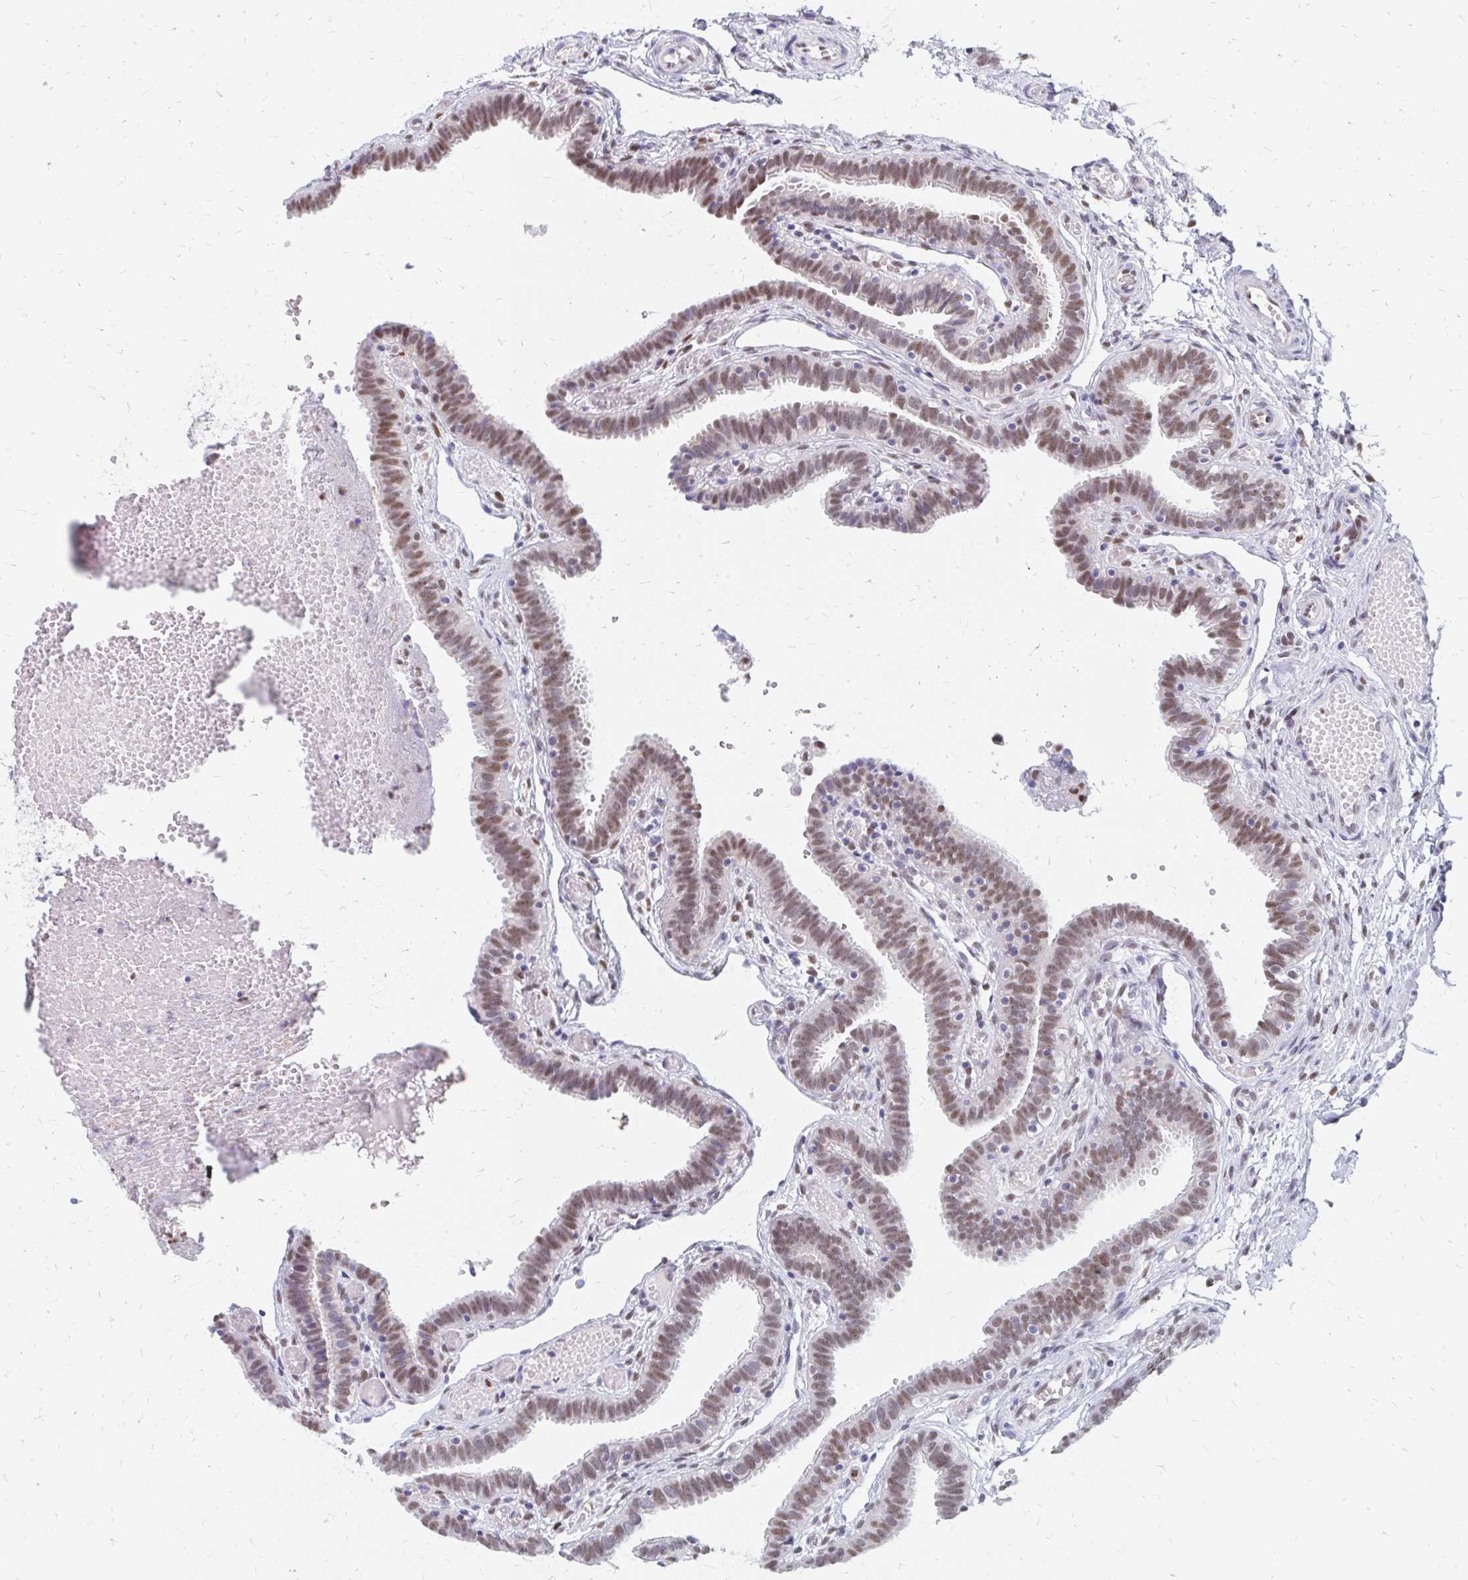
{"staining": {"intensity": "moderate", "quantity": ">75%", "location": "nuclear"}, "tissue": "fallopian tube", "cell_type": "Glandular cells", "image_type": "normal", "snomed": [{"axis": "morphology", "description": "Normal tissue, NOS"}, {"axis": "topography", "description": "Fallopian tube"}], "caption": "Fallopian tube stained with immunohistochemistry exhibits moderate nuclear positivity in about >75% of glandular cells.", "gene": "PLK3", "patient": {"sex": "female", "age": 37}}